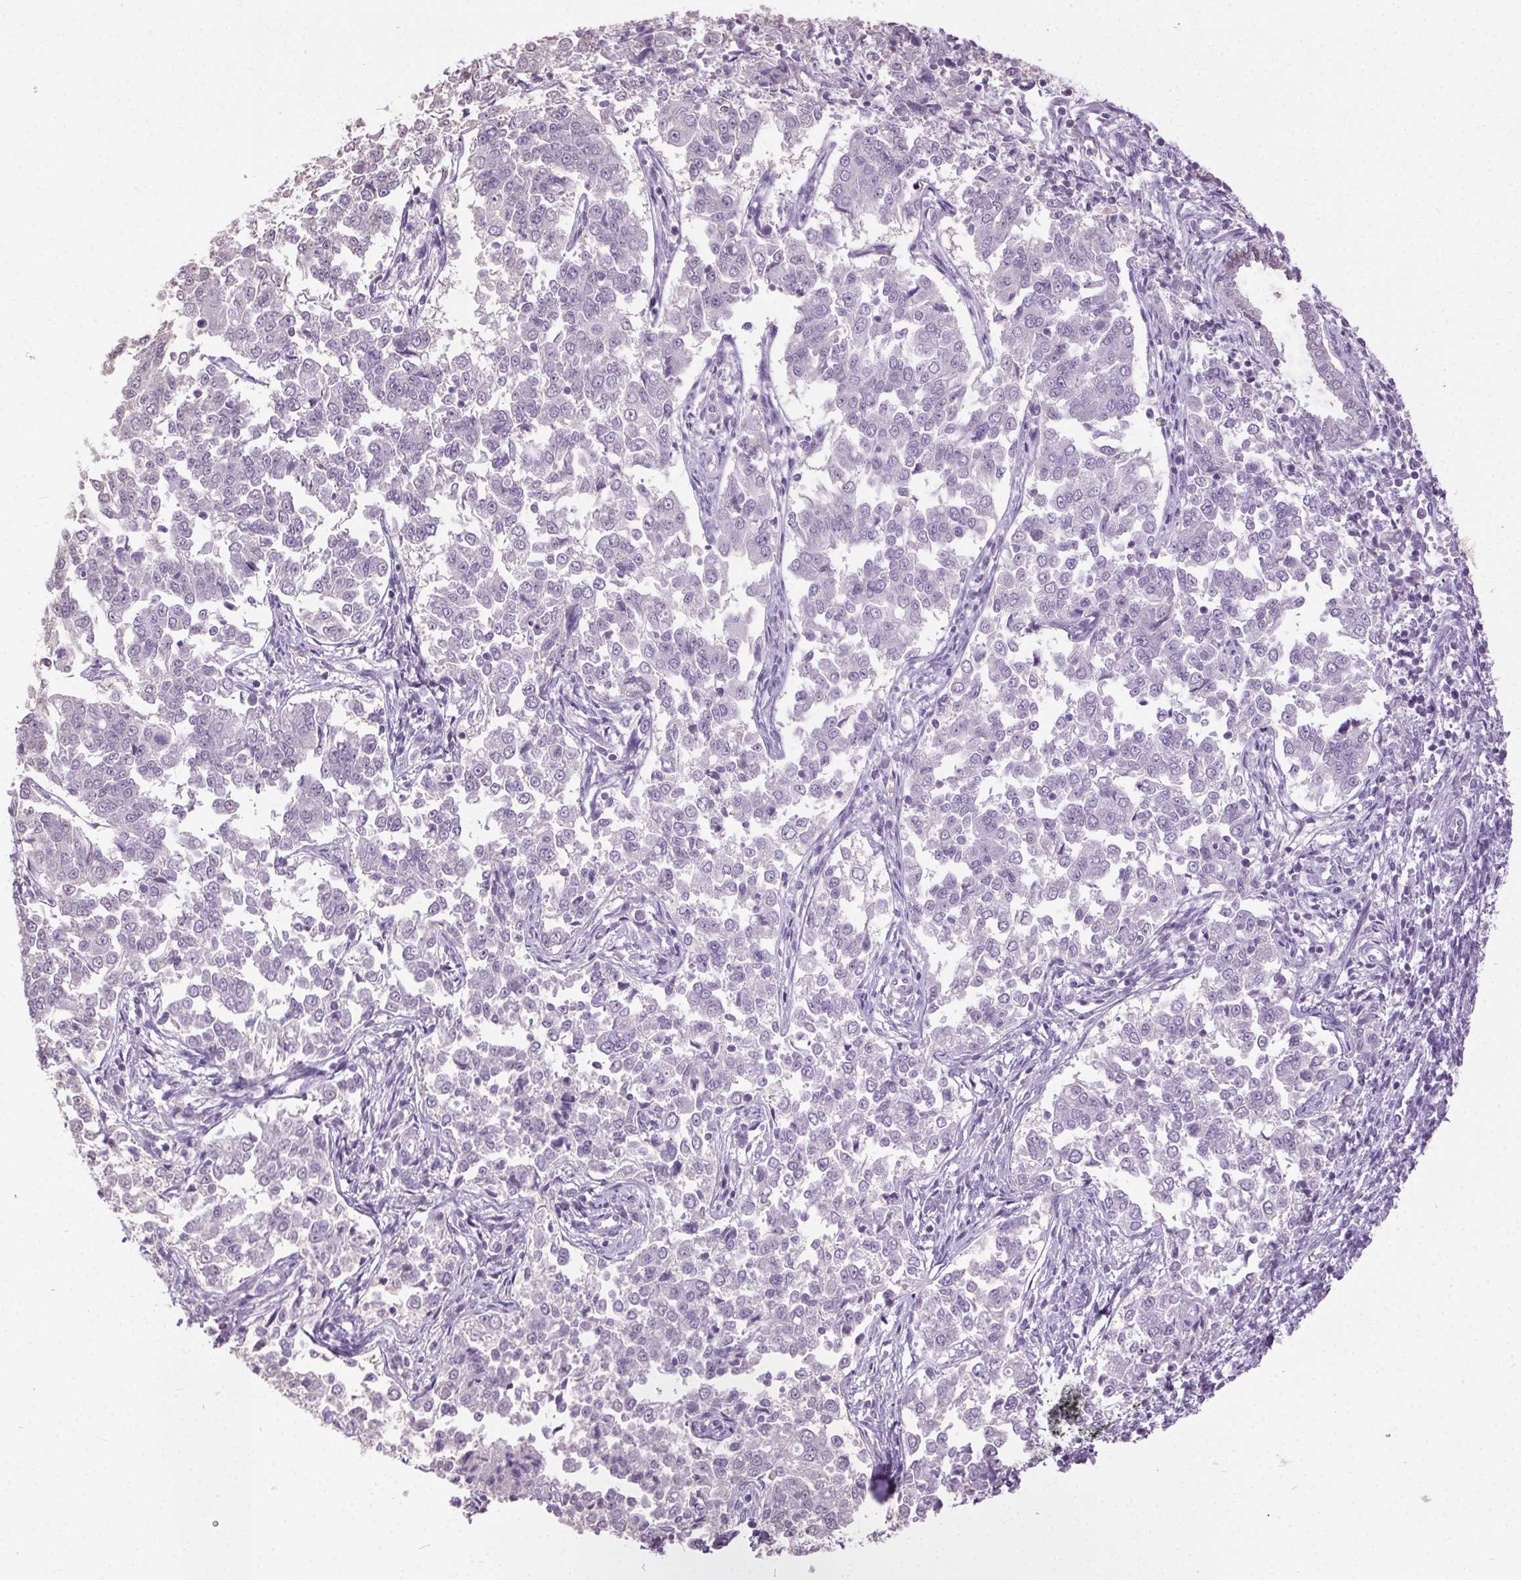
{"staining": {"intensity": "negative", "quantity": "none", "location": "none"}, "tissue": "endometrial cancer", "cell_type": "Tumor cells", "image_type": "cancer", "snomed": [{"axis": "morphology", "description": "Adenocarcinoma, NOS"}, {"axis": "topography", "description": "Endometrium"}], "caption": "A micrograph of human endometrial cancer (adenocarcinoma) is negative for staining in tumor cells. (Brightfield microscopy of DAB (3,3'-diaminobenzidine) immunohistochemistry (IHC) at high magnification).", "gene": "SYCE2", "patient": {"sex": "female", "age": 43}}